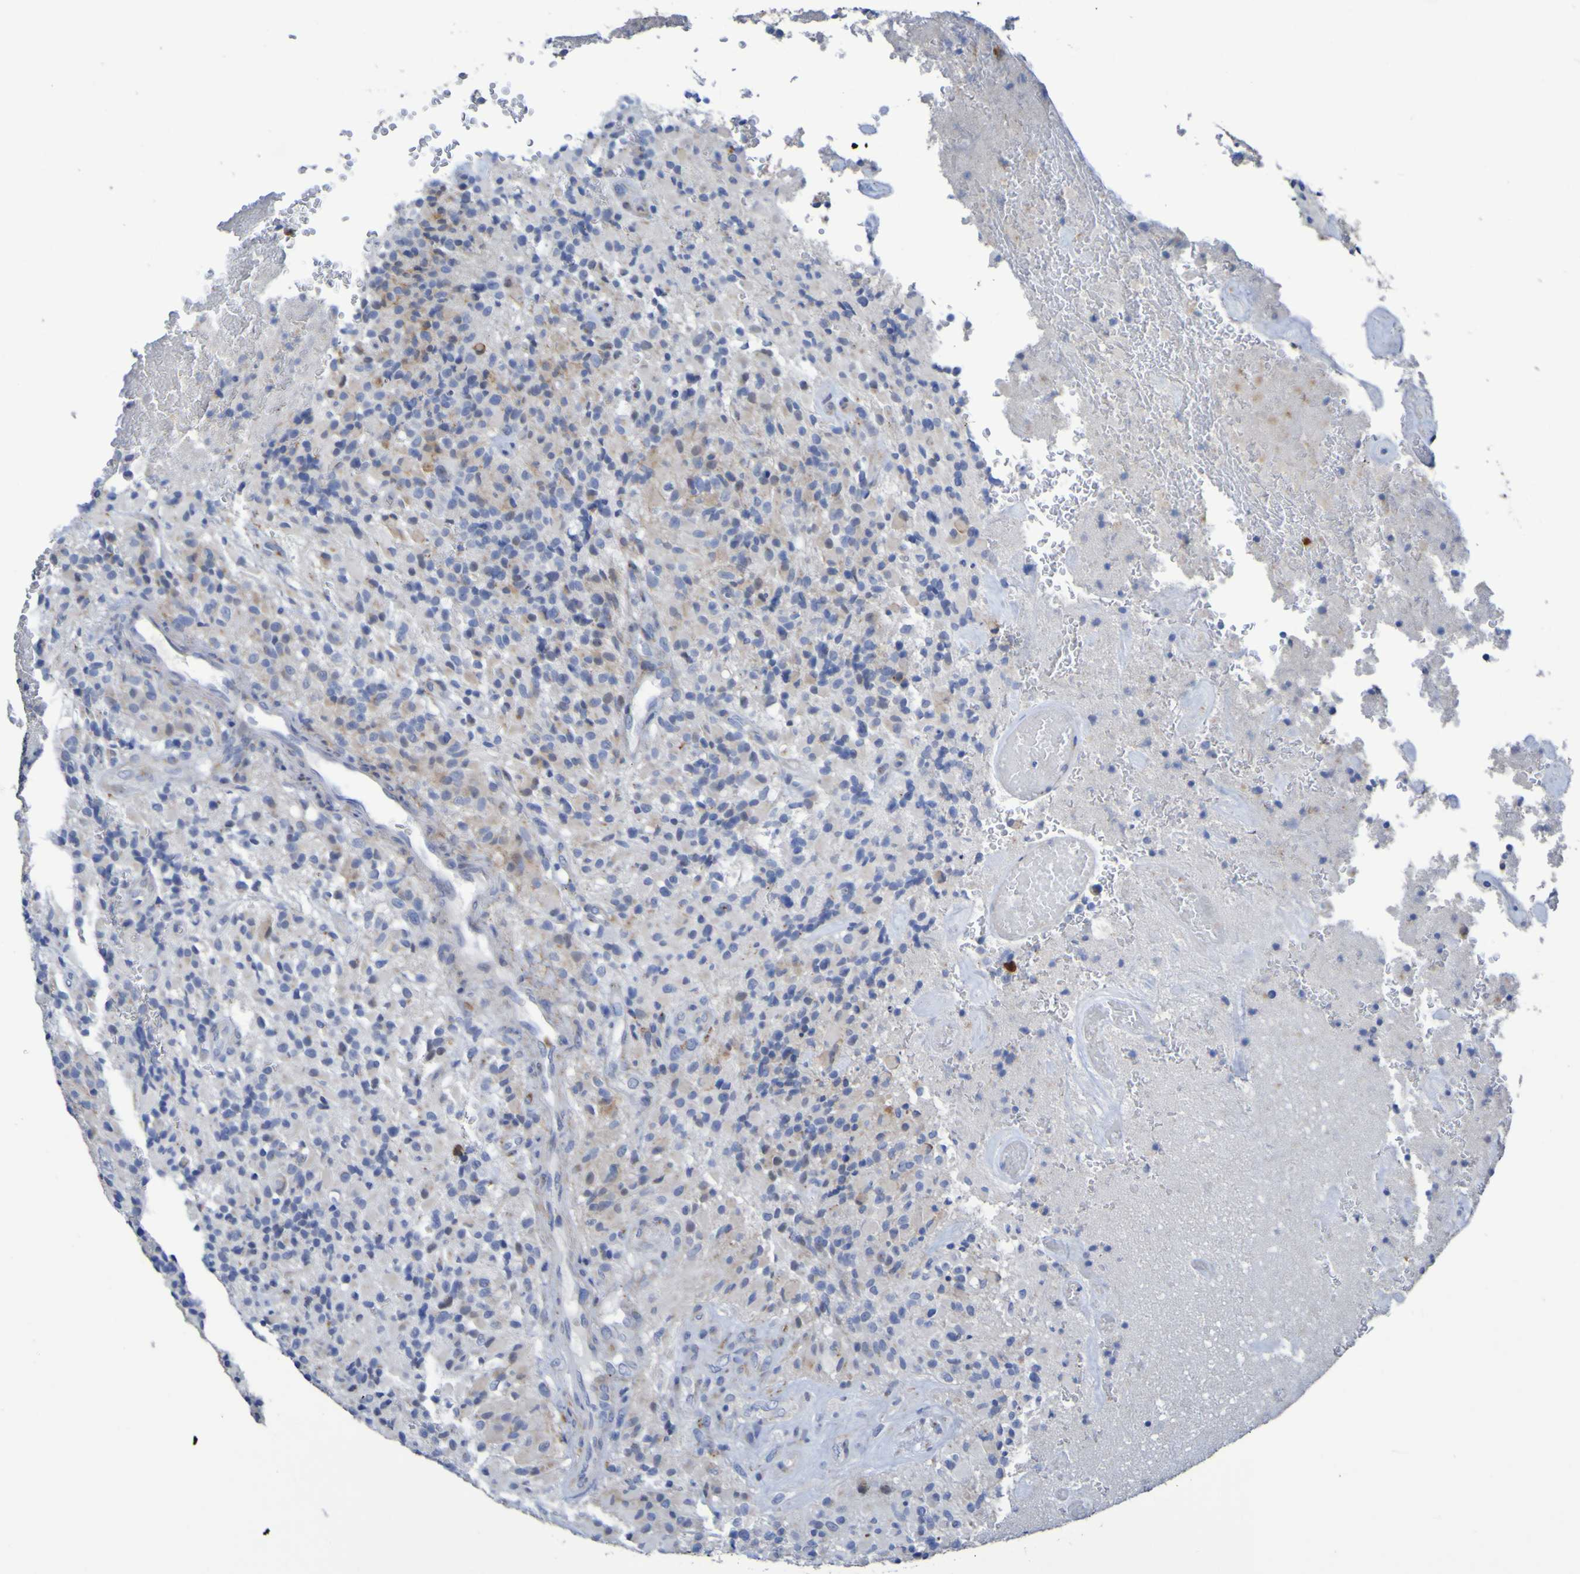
{"staining": {"intensity": "weak", "quantity": "<25%", "location": "cytoplasmic/membranous"}, "tissue": "glioma", "cell_type": "Tumor cells", "image_type": "cancer", "snomed": [{"axis": "morphology", "description": "Glioma, malignant, High grade"}, {"axis": "topography", "description": "Brain"}], "caption": "Immunohistochemistry histopathology image of neoplastic tissue: human glioma stained with DAB demonstrates no significant protein positivity in tumor cells.", "gene": "C11orf24", "patient": {"sex": "male", "age": 71}}